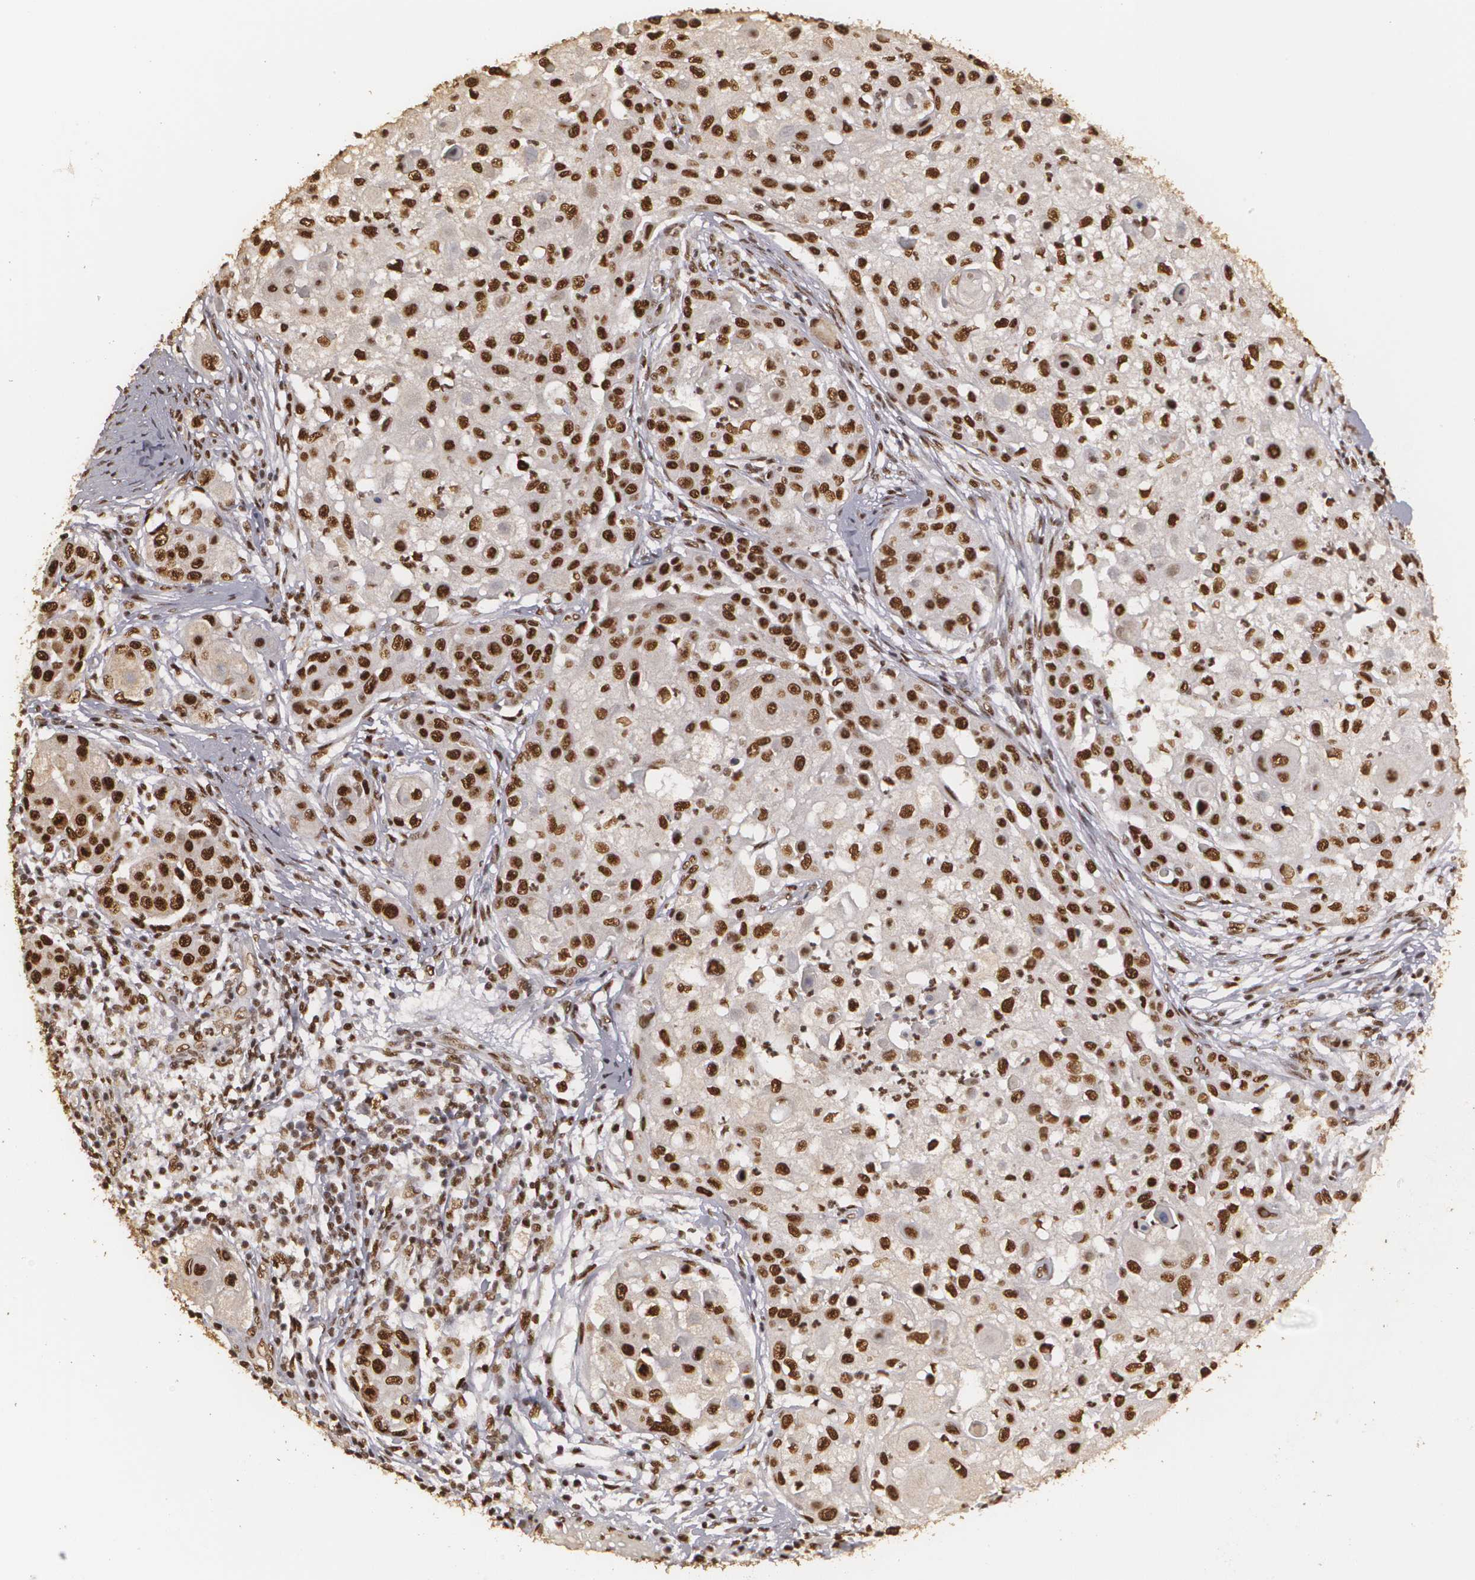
{"staining": {"intensity": "strong", "quantity": ">75%", "location": "cytoplasmic/membranous,nuclear"}, "tissue": "skin cancer", "cell_type": "Tumor cells", "image_type": "cancer", "snomed": [{"axis": "morphology", "description": "Squamous cell carcinoma, NOS"}, {"axis": "topography", "description": "Skin"}], "caption": "DAB (3,3'-diaminobenzidine) immunohistochemical staining of skin squamous cell carcinoma reveals strong cytoplasmic/membranous and nuclear protein positivity in approximately >75% of tumor cells. (Brightfield microscopy of DAB IHC at high magnification).", "gene": "RCOR1", "patient": {"sex": "female", "age": 57}}